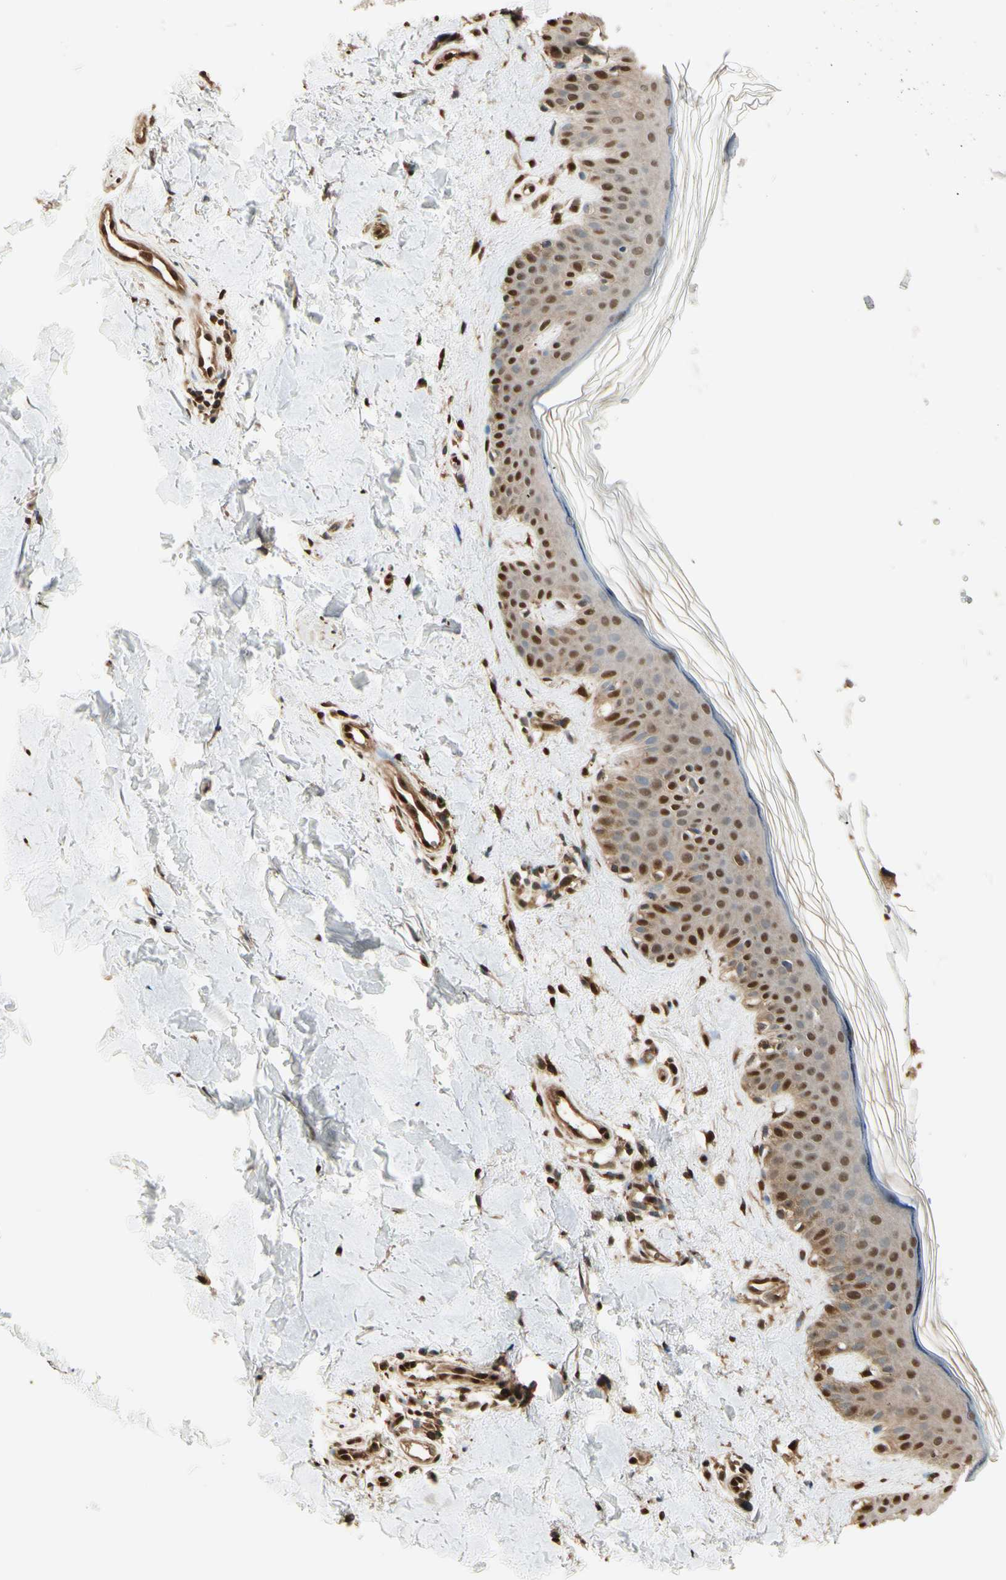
{"staining": {"intensity": "strong", "quantity": ">75%", "location": "cytoplasmic/membranous,nuclear"}, "tissue": "skin", "cell_type": "Fibroblasts", "image_type": "normal", "snomed": [{"axis": "morphology", "description": "Normal tissue, NOS"}, {"axis": "topography", "description": "Skin"}], "caption": "A brown stain highlights strong cytoplasmic/membranous,nuclear expression of a protein in fibroblasts of unremarkable skin.", "gene": "PNCK", "patient": {"sex": "male", "age": 67}}